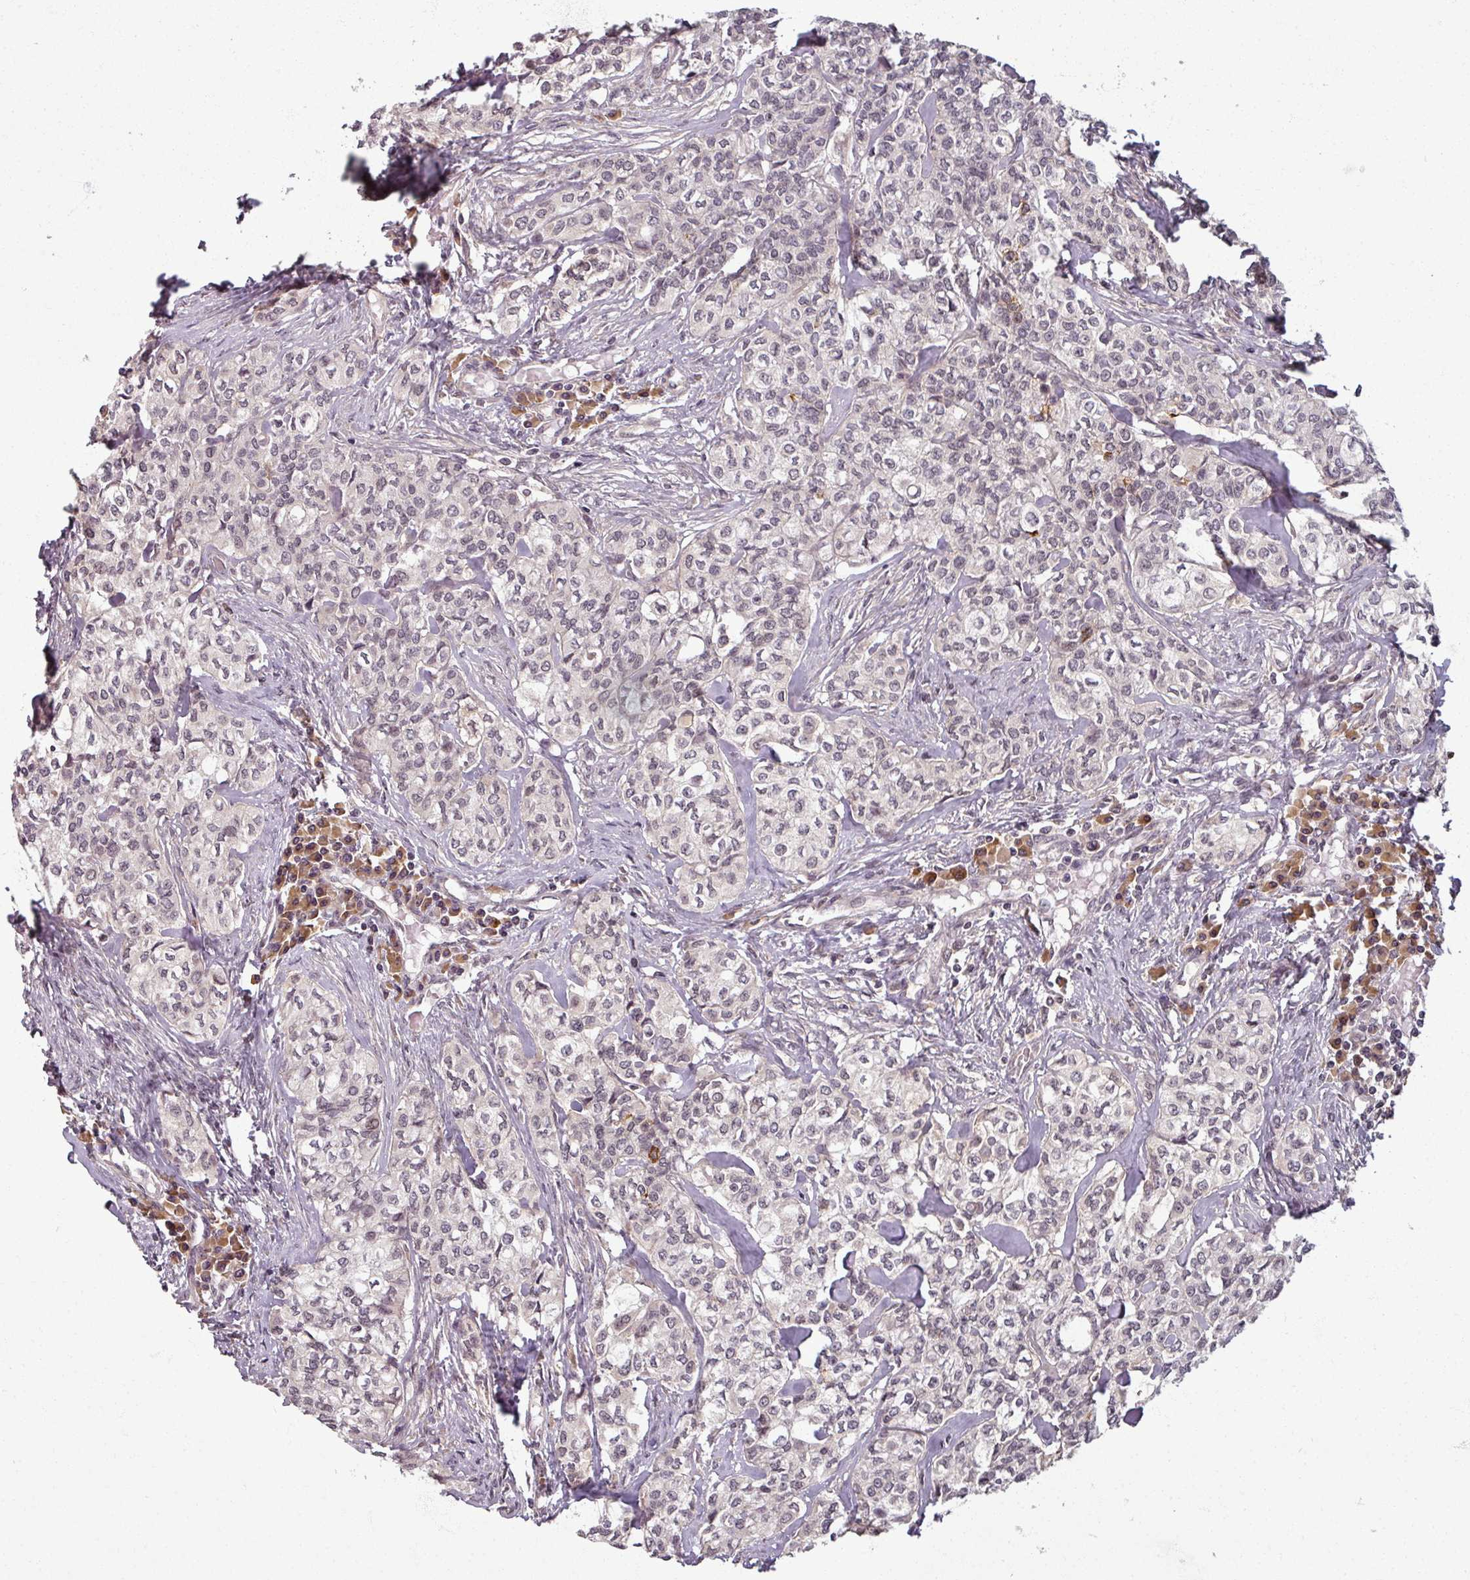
{"staining": {"intensity": "weak", "quantity": "<25%", "location": "nuclear"}, "tissue": "head and neck cancer", "cell_type": "Tumor cells", "image_type": "cancer", "snomed": [{"axis": "morphology", "description": "Adenocarcinoma, NOS"}, {"axis": "topography", "description": "Head-Neck"}], "caption": "Histopathology image shows no significant protein staining in tumor cells of head and neck cancer (adenocarcinoma).", "gene": "POLR2G", "patient": {"sex": "male", "age": 81}}